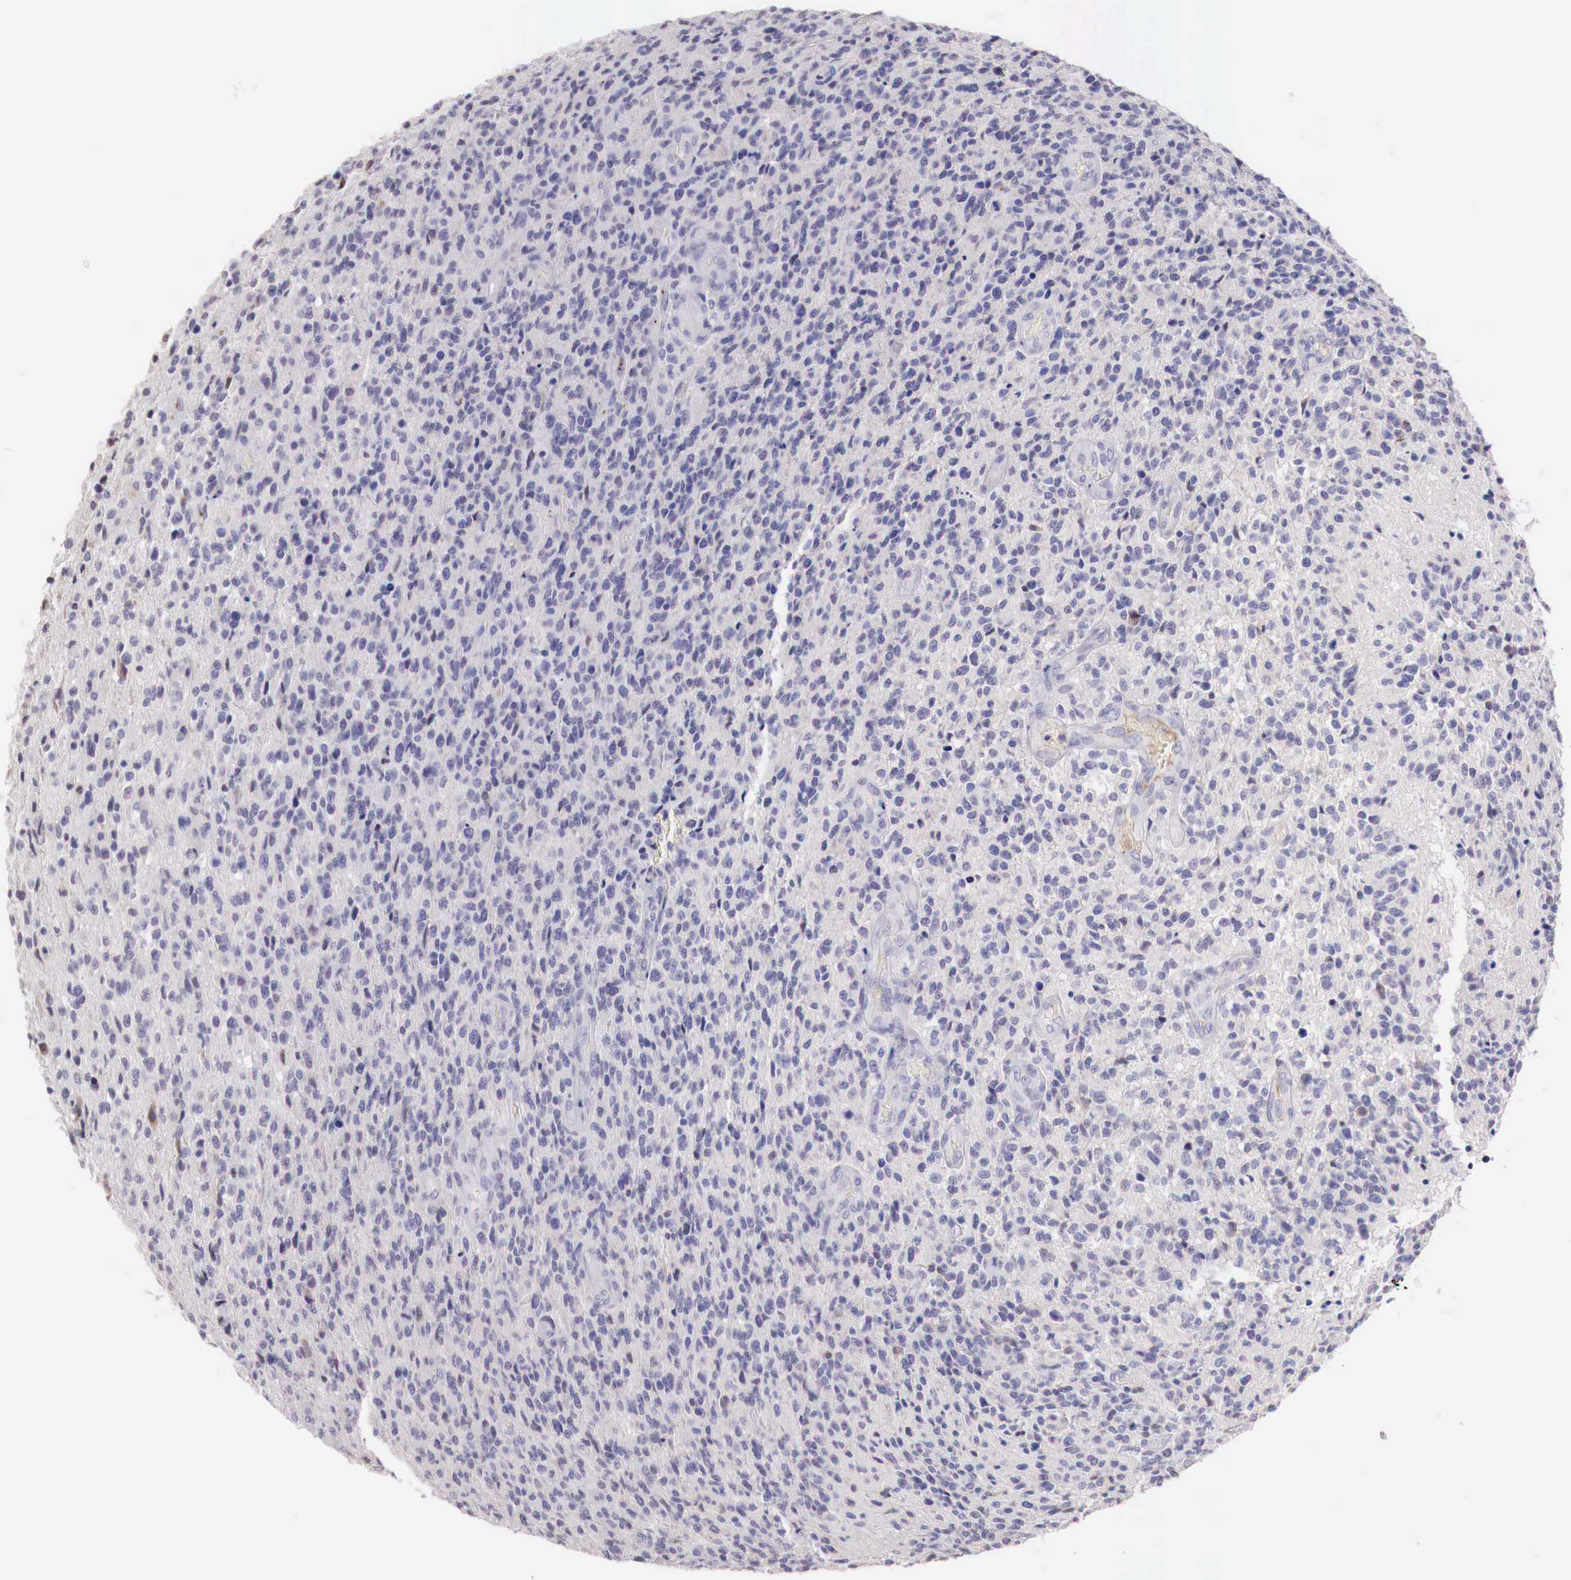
{"staining": {"intensity": "negative", "quantity": "none", "location": "none"}, "tissue": "glioma", "cell_type": "Tumor cells", "image_type": "cancer", "snomed": [{"axis": "morphology", "description": "Glioma, malignant, High grade"}, {"axis": "topography", "description": "Brain"}], "caption": "Immunohistochemical staining of malignant glioma (high-grade) demonstrates no significant expression in tumor cells. (DAB (3,3'-diaminobenzidine) IHC visualized using brightfield microscopy, high magnification).", "gene": "XPNPEP2", "patient": {"sex": "male", "age": 36}}